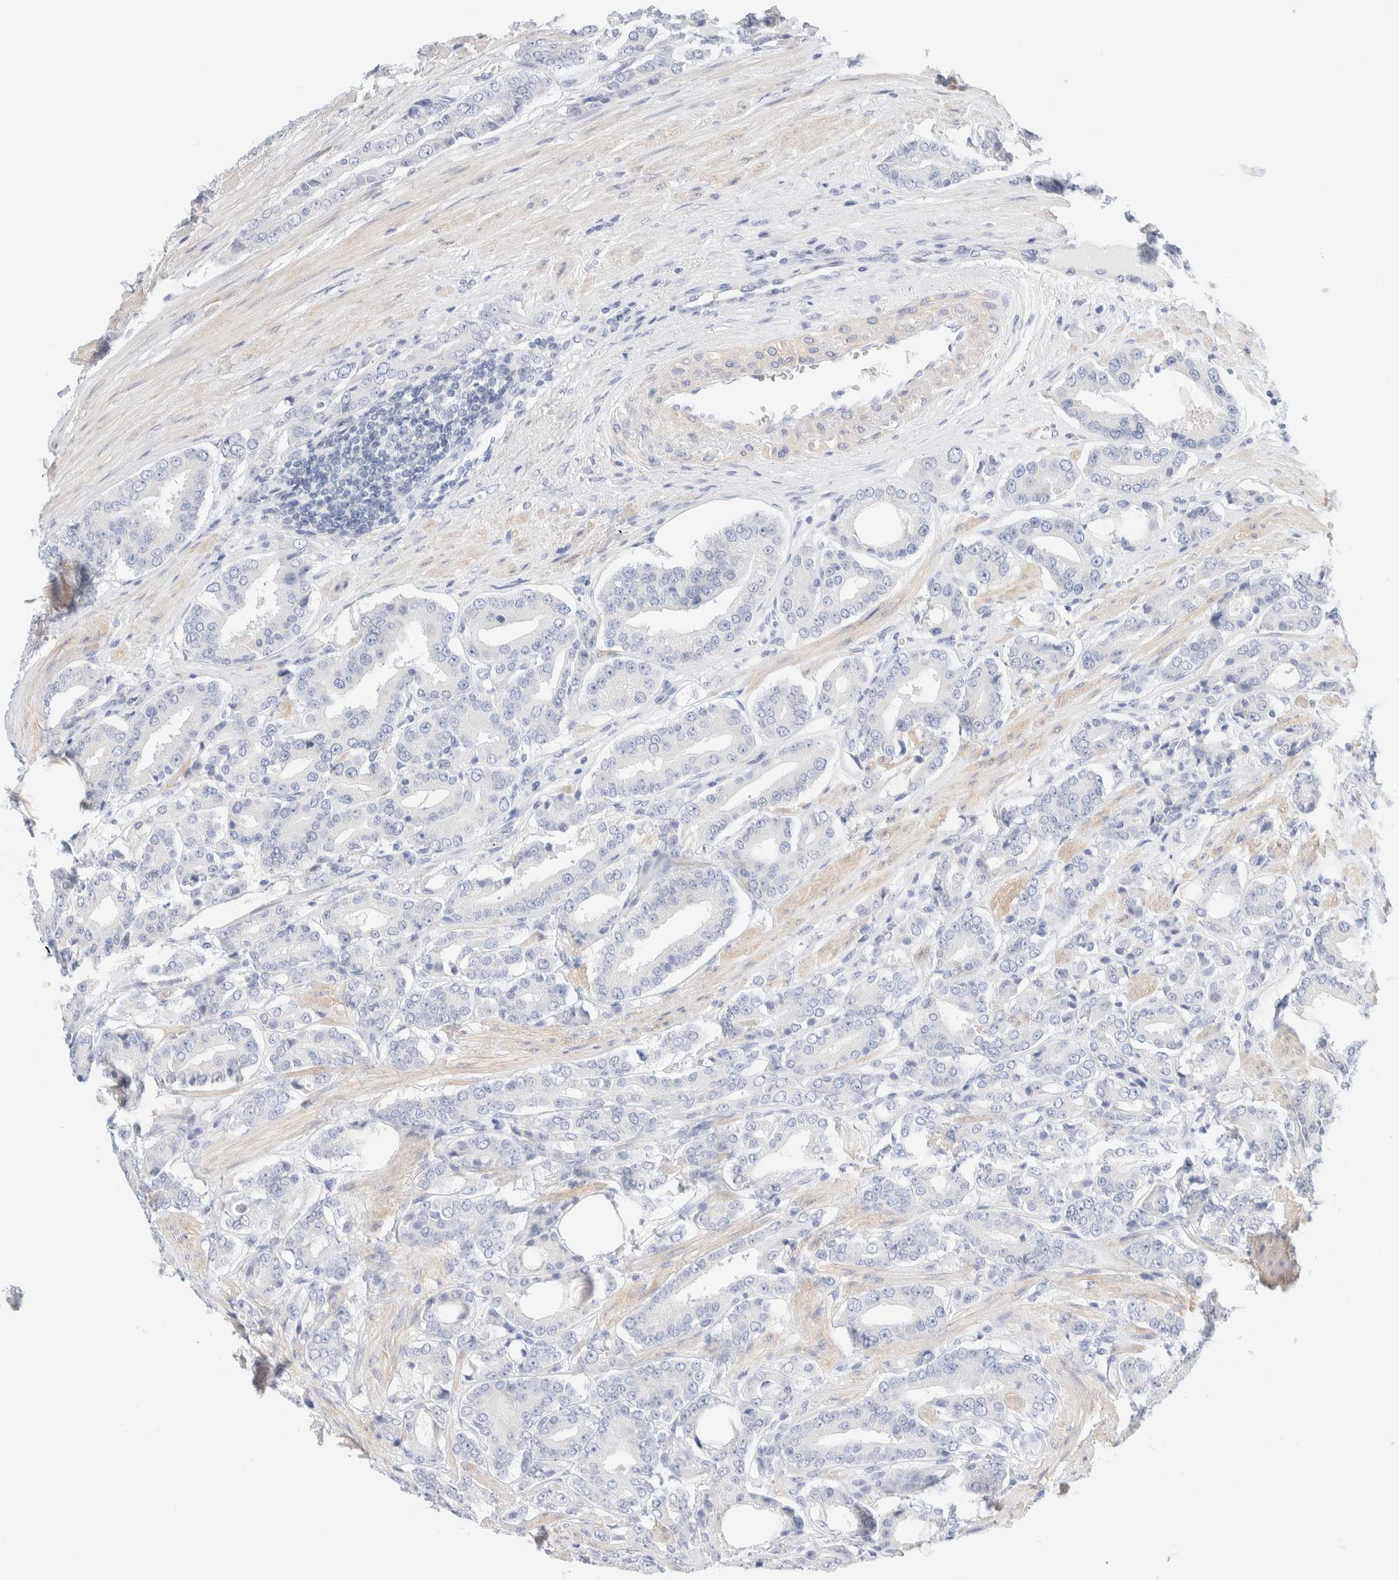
{"staining": {"intensity": "negative", "quantity": "none", "location": "none"}, "tissue": "prostate cancer", "cell_type": "Tumor cells", "image_type": "cancer", "snomed": [{"axis": "morphology", "description": "Adenocarcinoma, High grade"}, {"axis": "topography", "description": "Prostate"}], "caption": "IHC image of adenocarcinoma (high-grade) (prostate) stained for a protein (brown), which shows no expression in tumor cells.", "gene": "DPYS", "patient": {"sex": "male", "age": 71}}